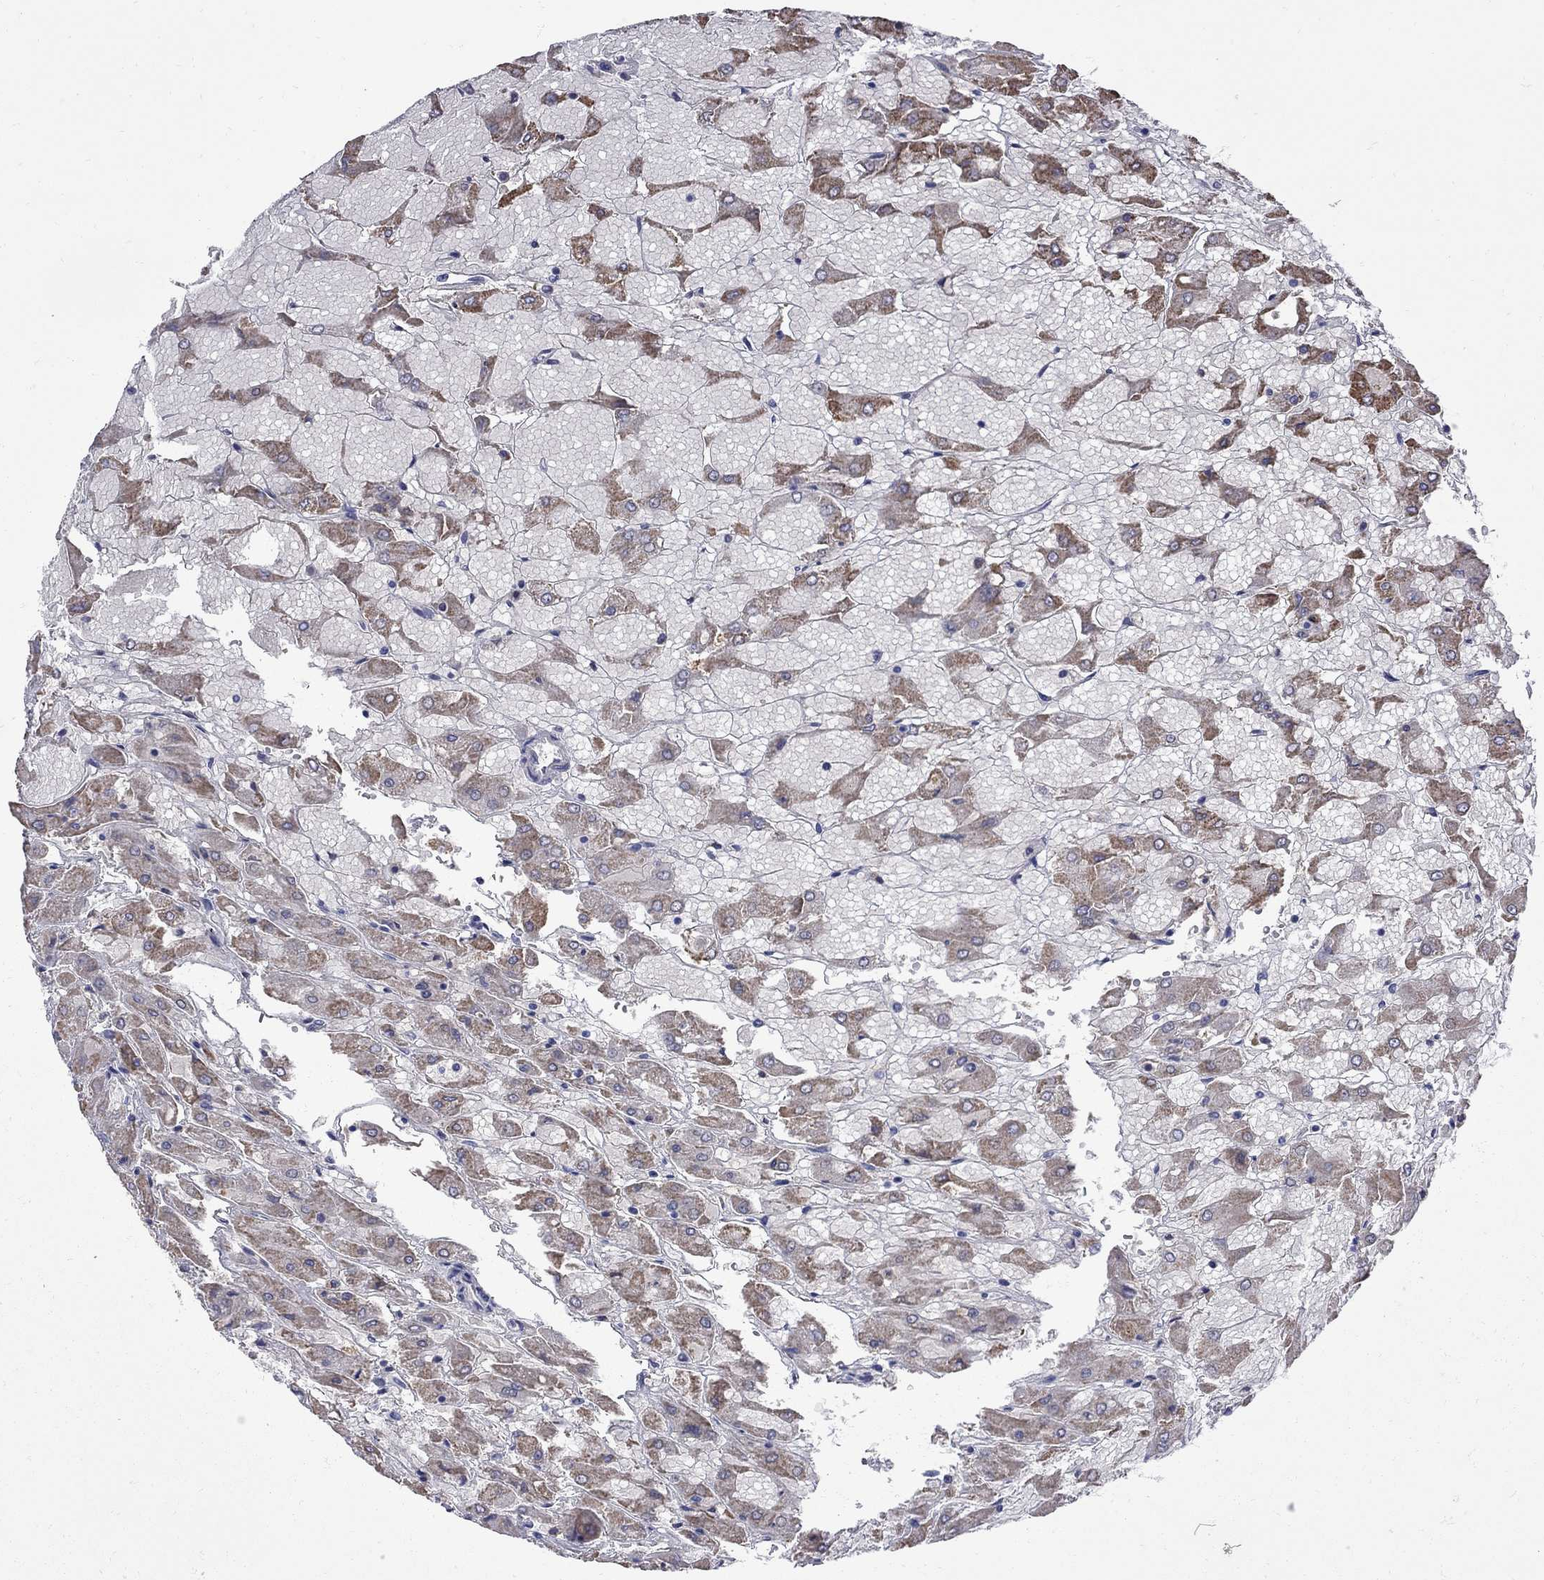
{"staining": {"intensity": "moderate", "quantity": ">75%", "location": "cytoplasmic/membranous"}, "tissue": "renal cancer", "cell_type": "Tumor cells", "image_type": "cancer", "snomed": [{"axis": "morphology", "description": "Adenocarcinoma, NOS"}, {"axis": "topography", "description": "Kidney"}], "caption": "IHC of human renal adenocarcinoma reveals medium levels of moderate cytoplasmic/membranous positivity in approximately >75% of tumor cells.", "gene": "SESTD1", "patient": {"sex": "male", "age": 72}}